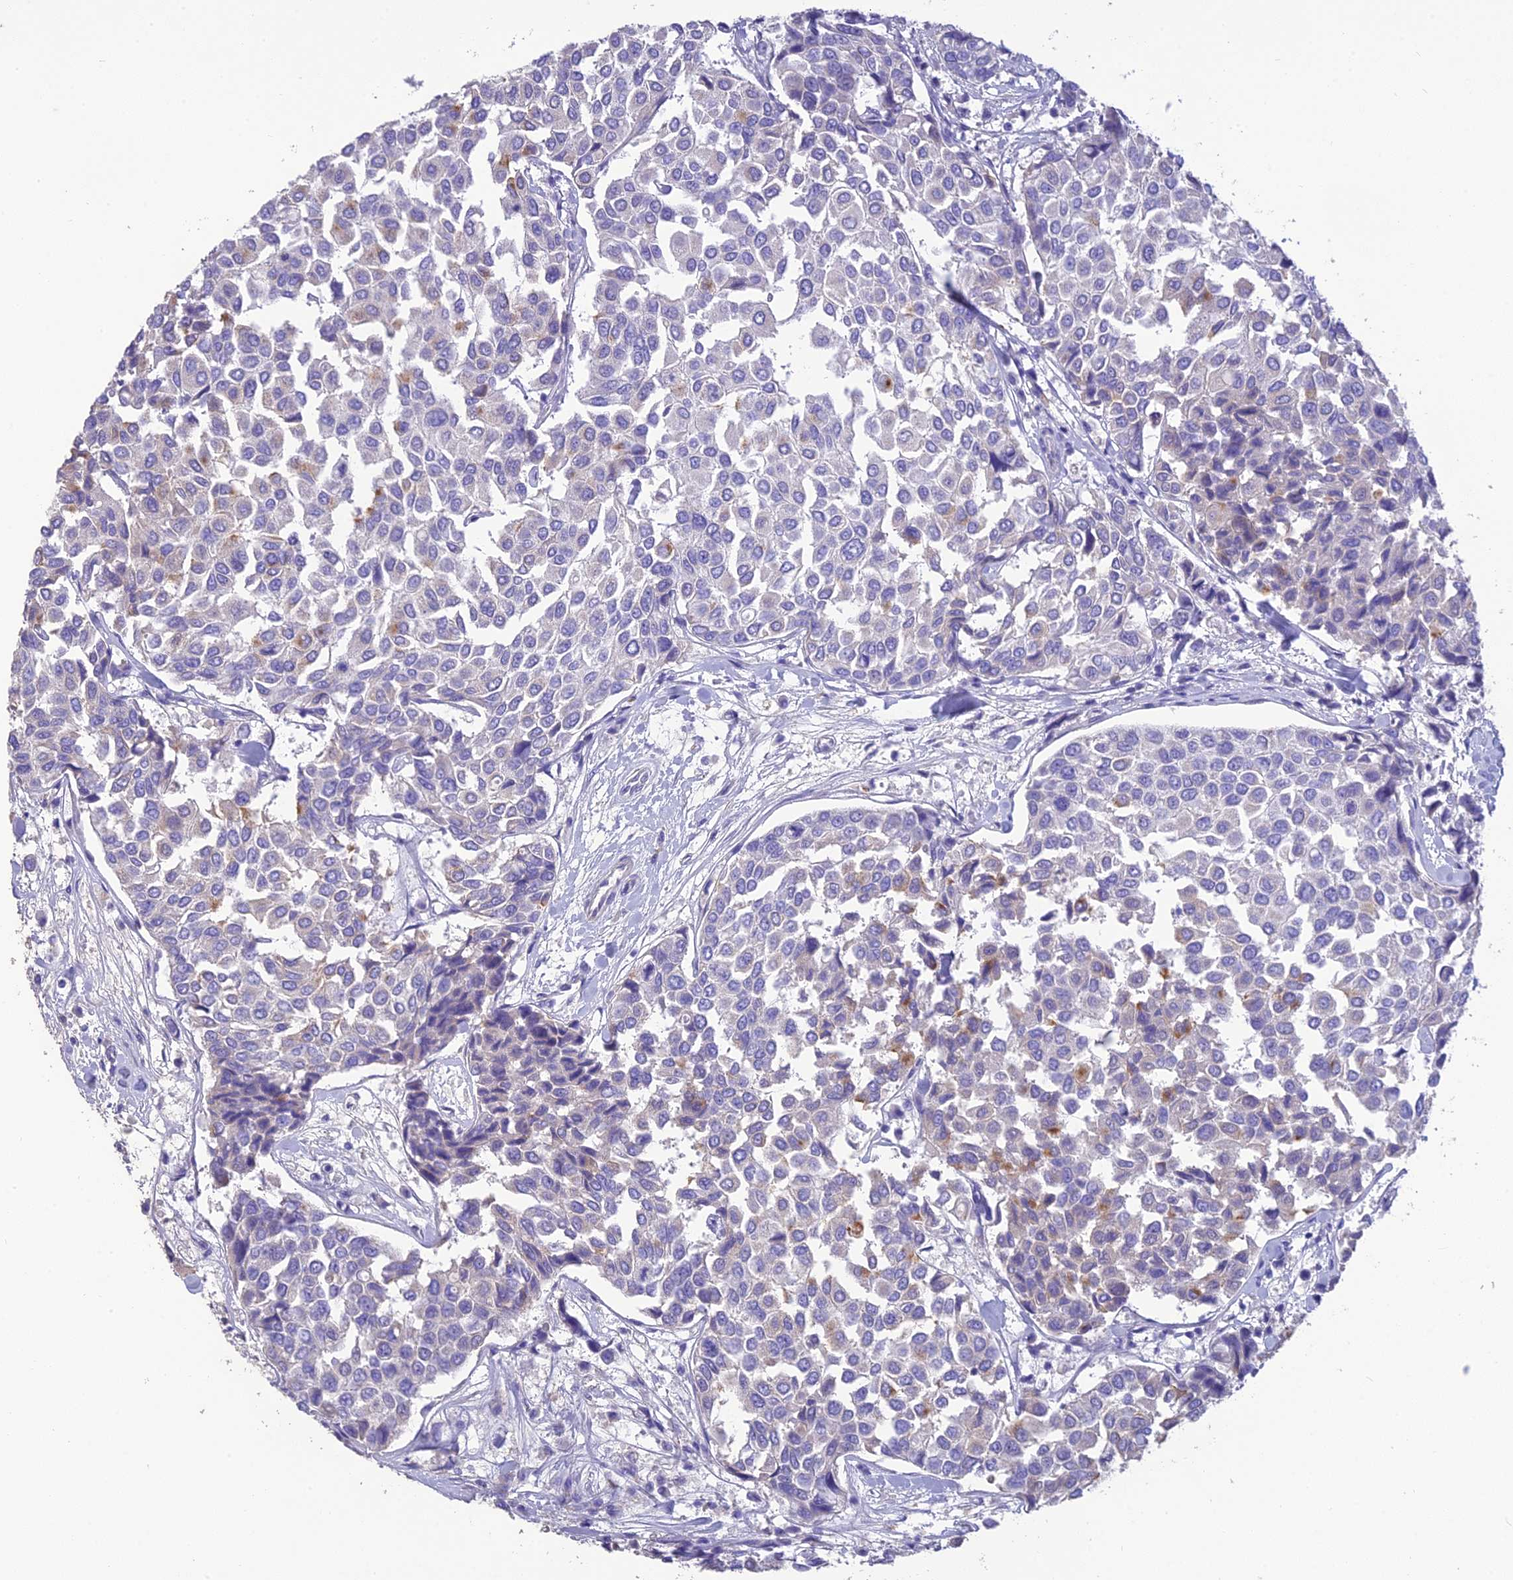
{"staining": {"intensity": "moderate", "quantity": "<25%", "location": "cytoplasmic/membranous"}, "tissue": "breast cancer", "cell_type": "Tumor cells", "image_type": "cancer", "snomed": [{"axis": "morphology", "description": "Duct carcinoma"}, {"axis": "topography", "description": "Breast"}], "caption": "Approximately <25% of tumor cells in human intraductal carcinoma (breast) exhibit moderate cytoplasmic/membranous protein expression as visualized by brown immunohistochemical staining.", "gene": "HSD17B2", "patient": {"sex": "female", "age": 55}}